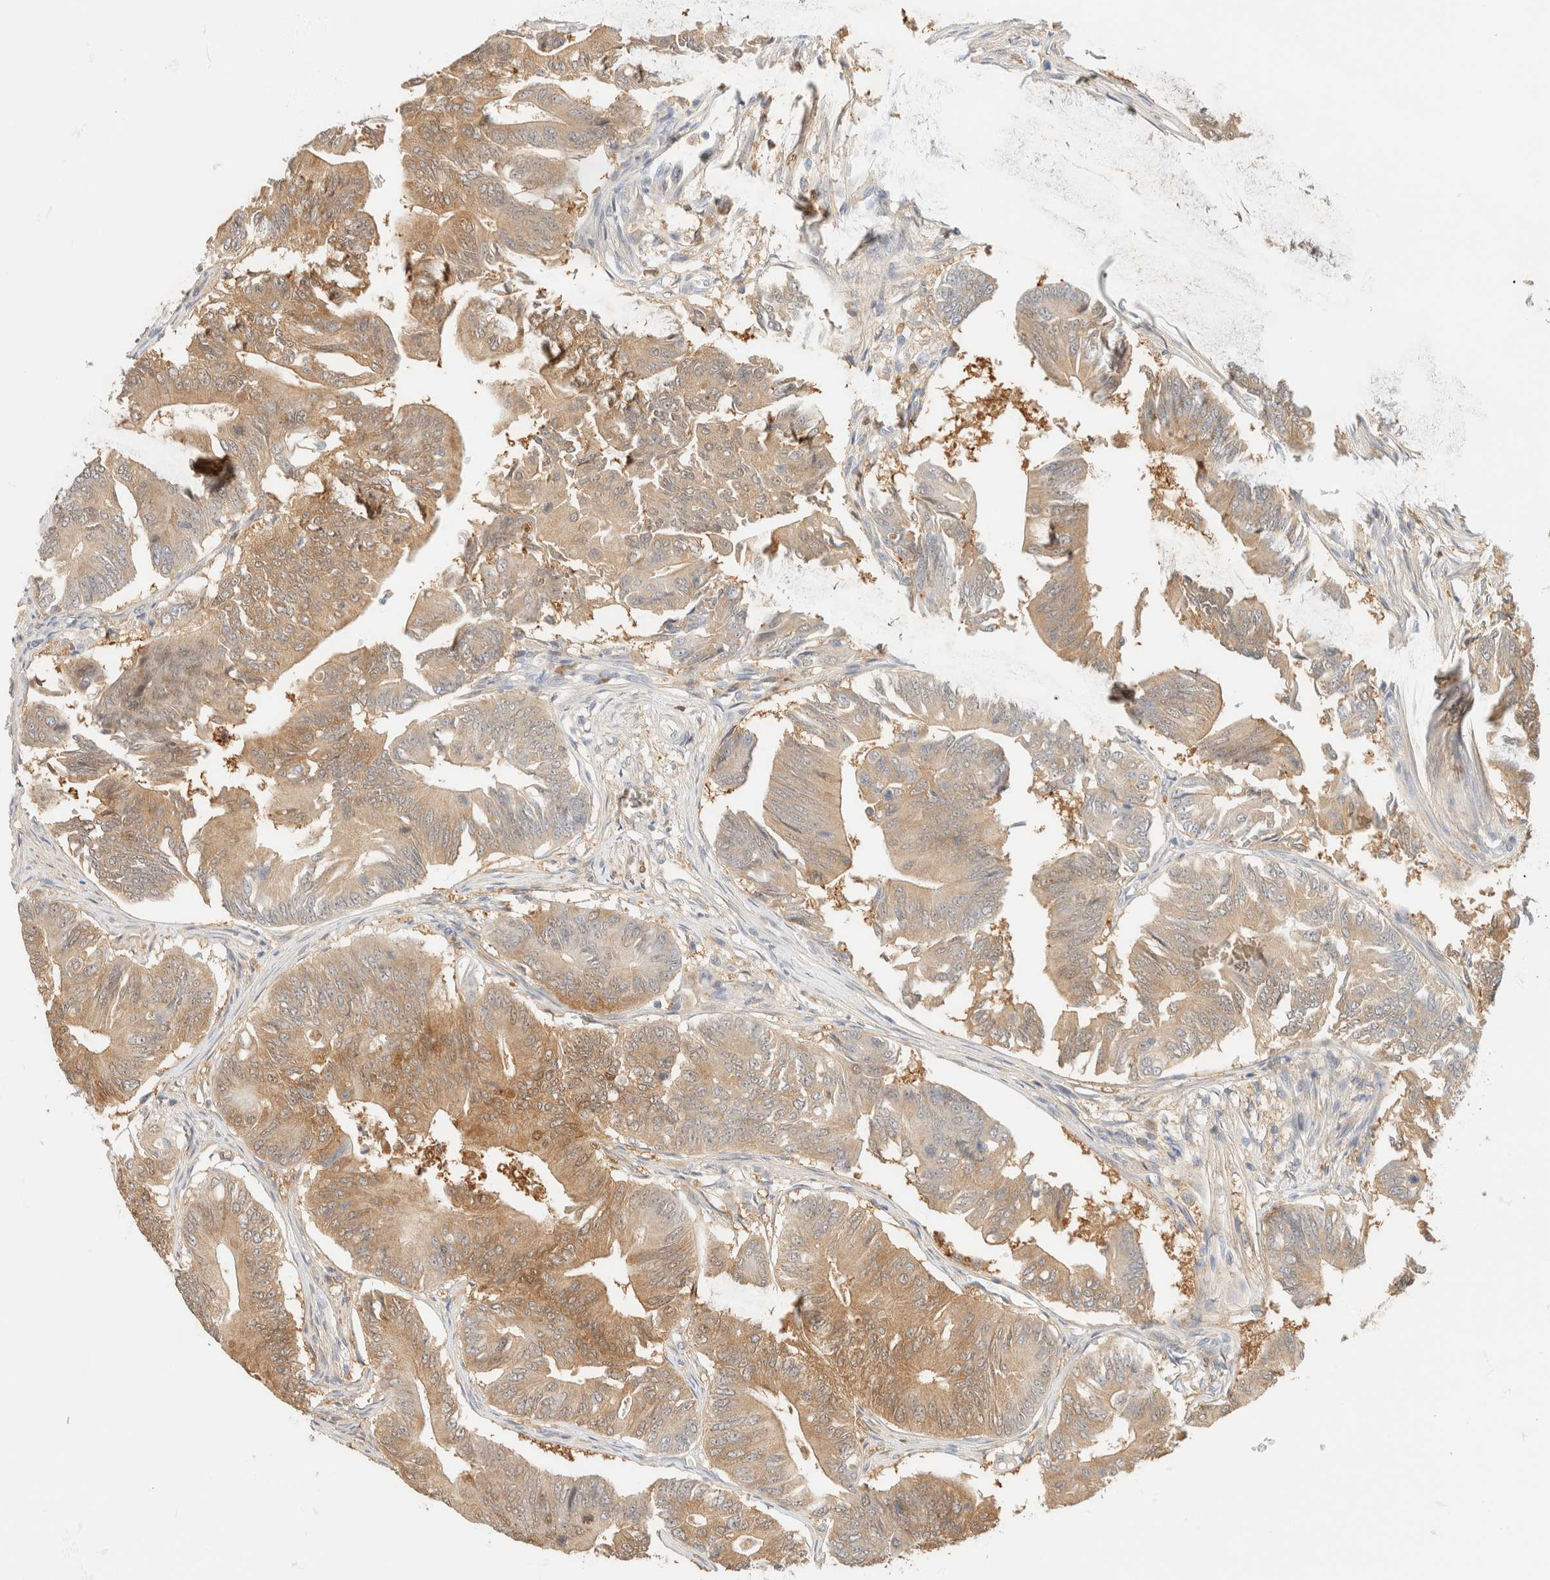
{"staining": {"intensity": "moderate", "quantity": "25%-75%", "location": "cytoplasmic/membranous"}, "tissue": "colorectal cancer", "cell_type": "Tumor cells", "image_type": "cancer", "snomed": [{"axis": "morphology", "description": "Adenoma, NOS"}, {"axis": "morphology", "description": "Adenocarcinoma, NOS"}, {"axis": "topography", "description": "Colon"}], "caption": "The photomicrograph displays staining of colorectal adenoma, revealing moderate cytoplasmic/membranous protein expression (brown color) within tumor cells. (Brightfield microscopy of DAB IHC at high magnification).", "gene": "GPI", "patient": {"sex": "male", "age": 79}}